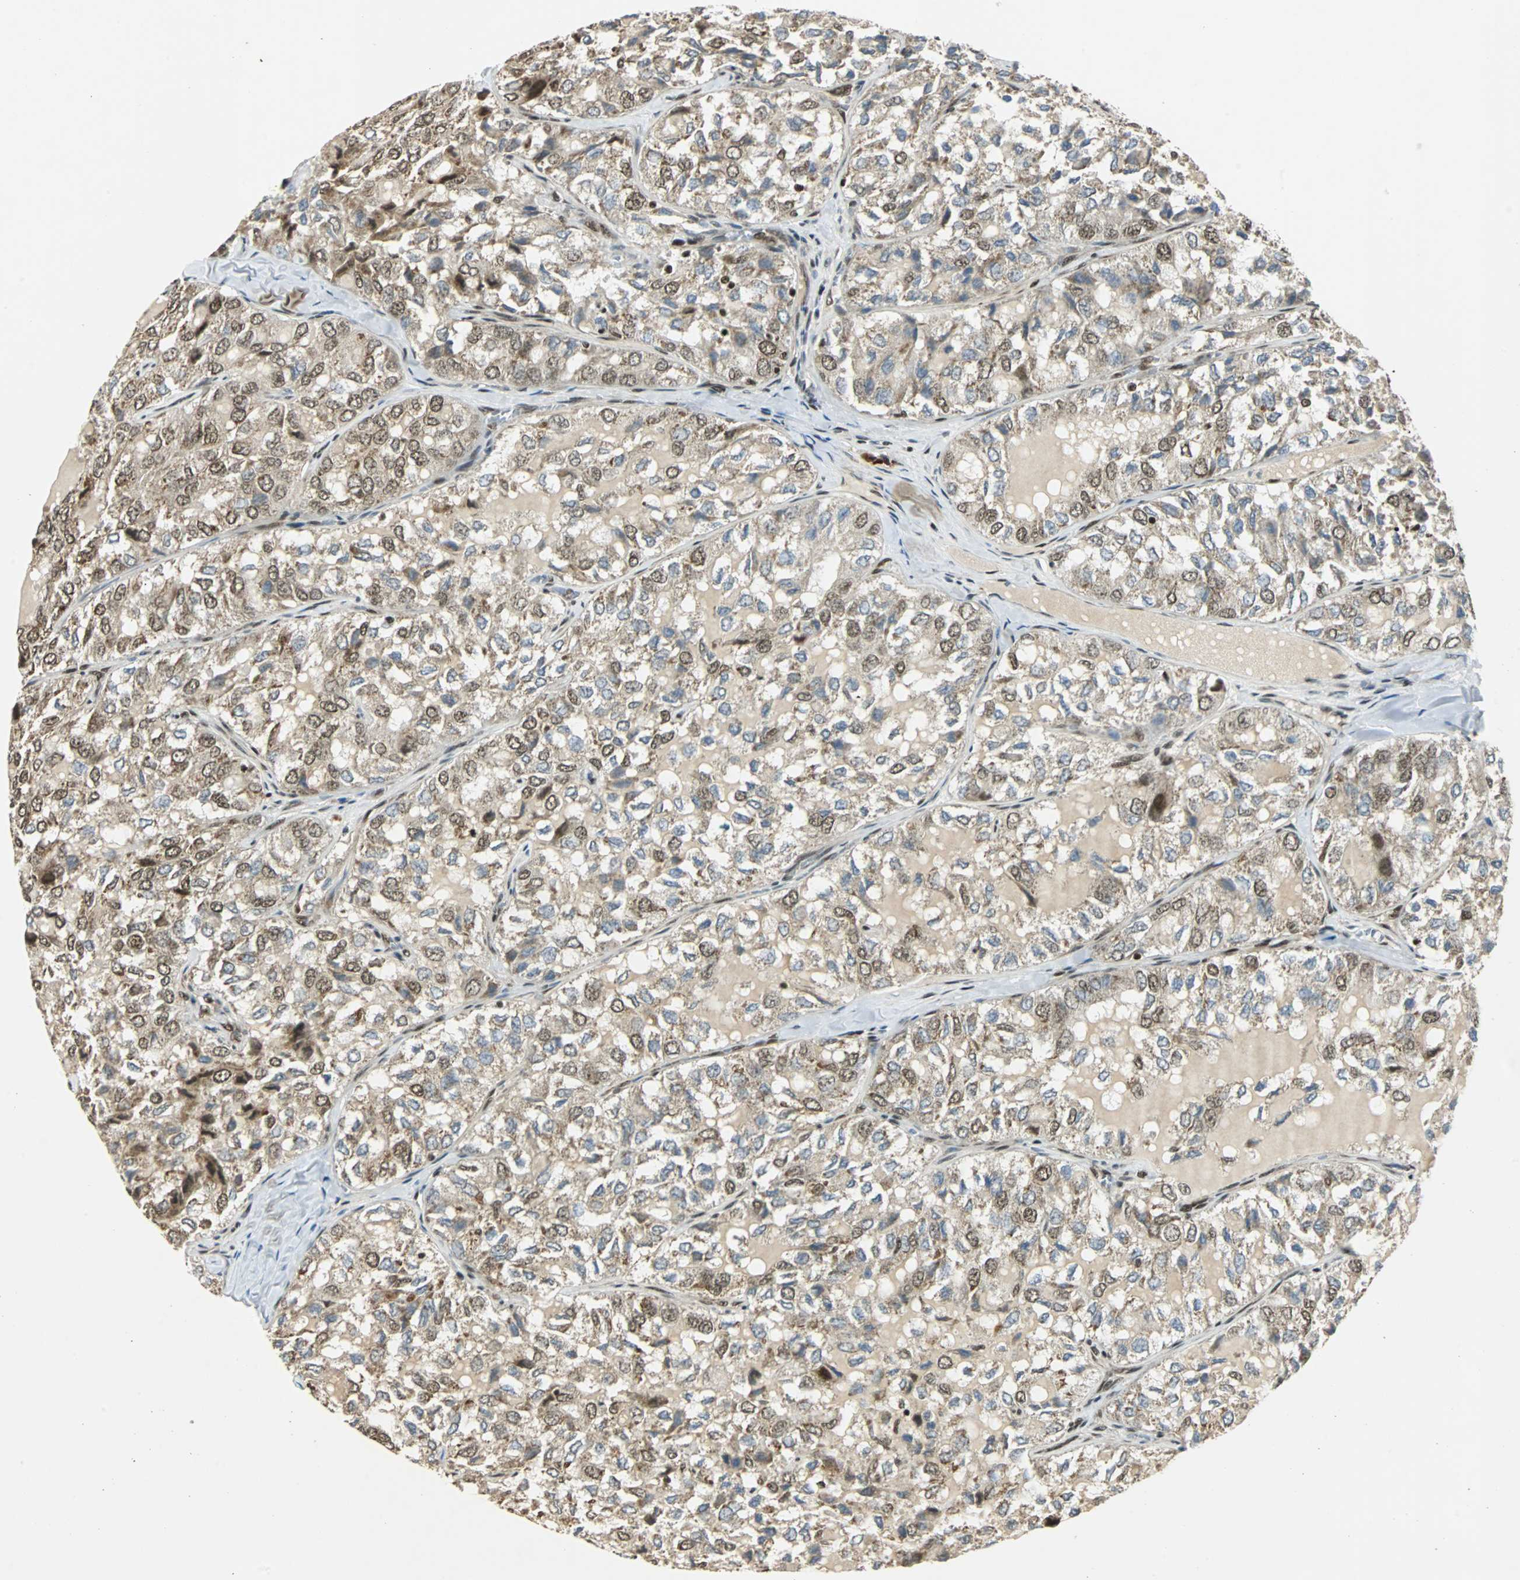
{"staining": {"intensity": "moderate", "quantity": "25%-75%", "location": "nuclear"}, "tissue": "thyroid cancer", "cell_type": "Tumor cells", "image_type": "cancer", "snomed": [{"axis": "morphology", "description": "Follicular adenoma carcinoma, NOS"}, {"axis": "topography", "description": "Thyroid gland"}], "caption": "Protein staining displays moderate nuclear positivity in about 25%-75% of tumor cells in thyroid cancer (follicular adenoma carcinoma). (brown staining indicates protein expression, while blue staining denotes nuclei).", "gene": "TAF5", "patient": {"sex": "male", "age": 75}}